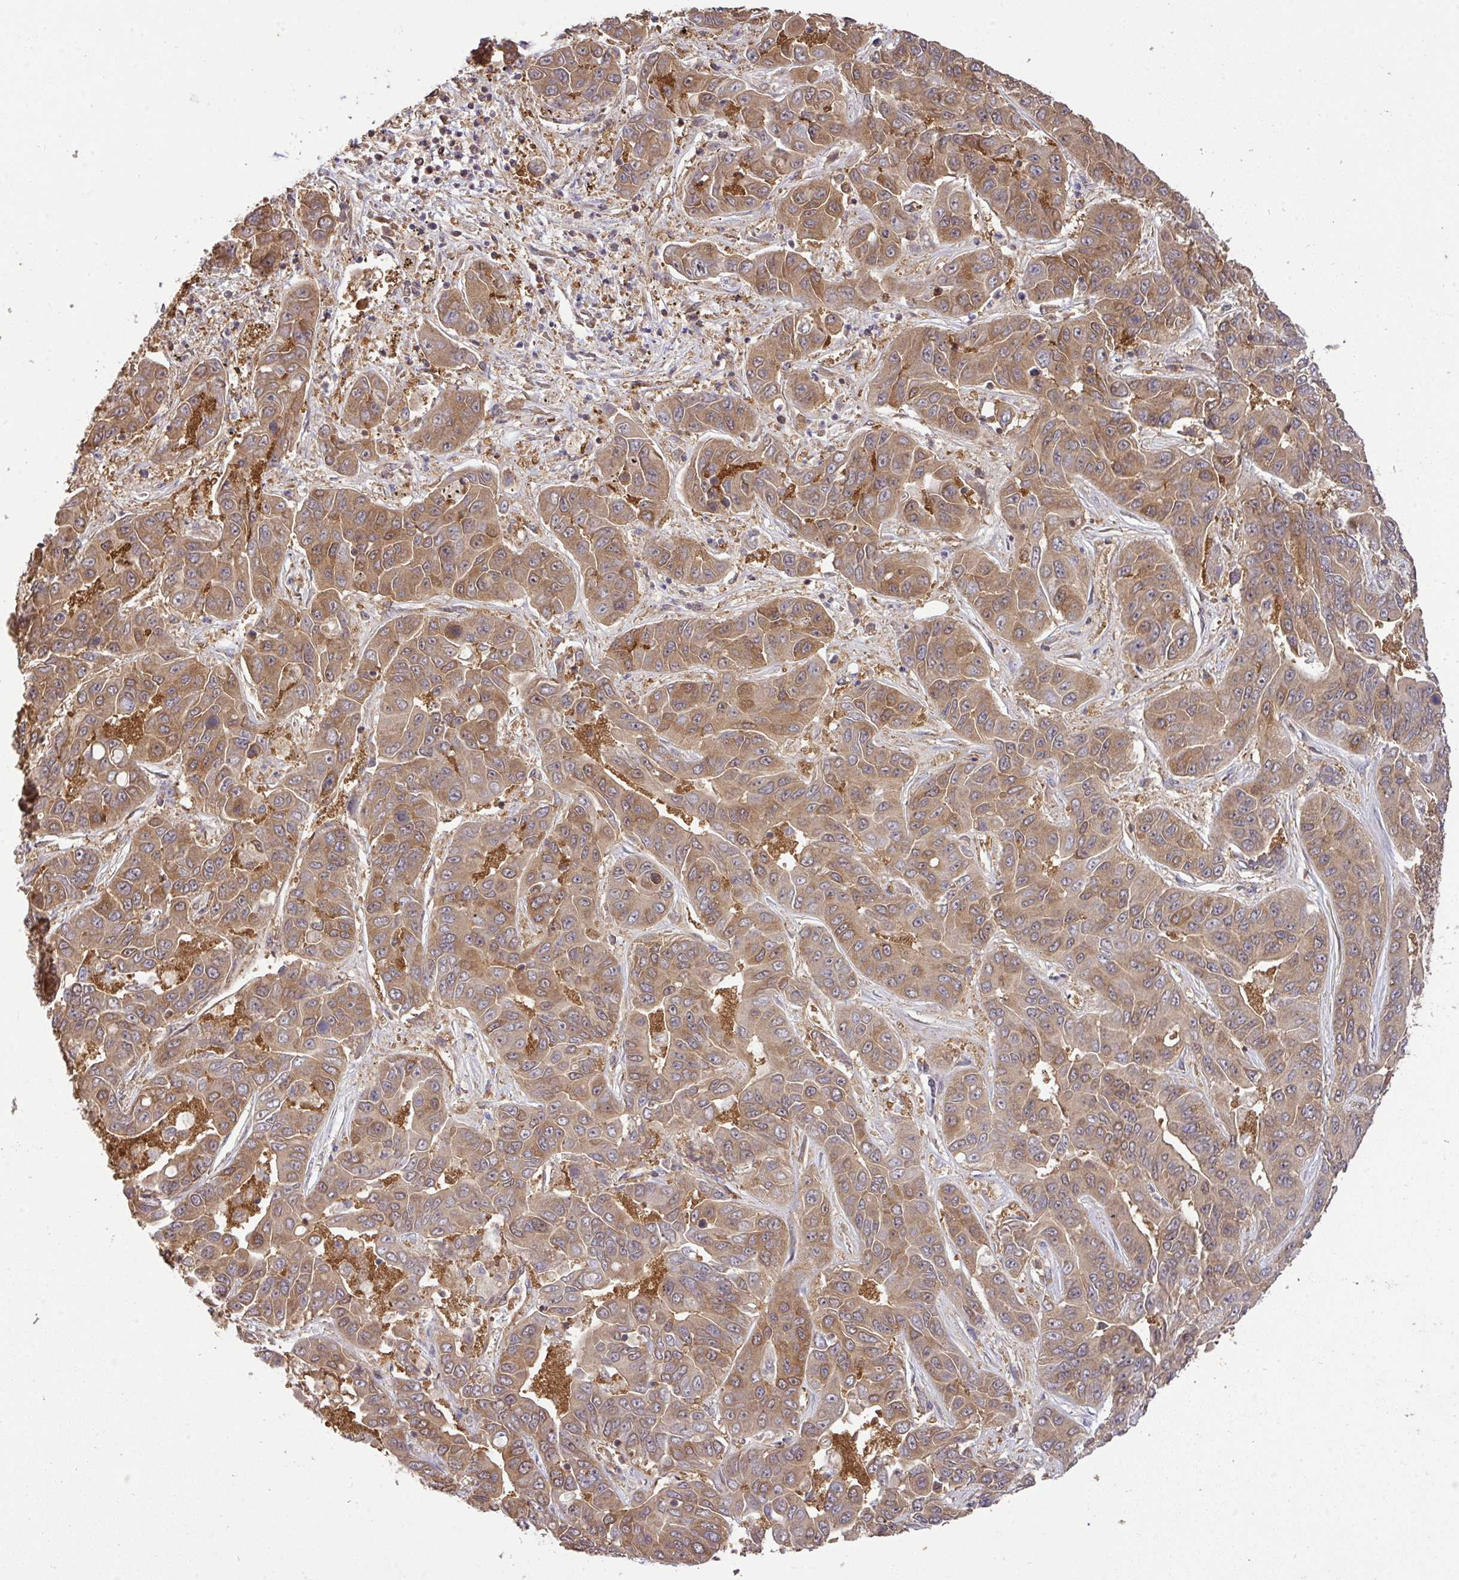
{"staining": {"intensity": "moderate", "quantity": ">75%", "location": "cytoplasmic/membranous"}, "tissue": "liver cancer", "cell_type": "Tumor cells", "image_type": "cancer", "snomed": [{"axis": "morphology", "description": "Cholangiocarcinoma"}, {"axis": "topography", "description": "Liver"}], "caption": "Cholangiocarcinoma (liver) tissue exhibits moderate cytoplasmic/membranous positivity in approximately >75% of tumor cells, visualized by immunohistochemistry. (IHC, brightfield microscopy, high magnification).", "gene": "GSPT1", "patient": {"sex": "female", "age": 52}}